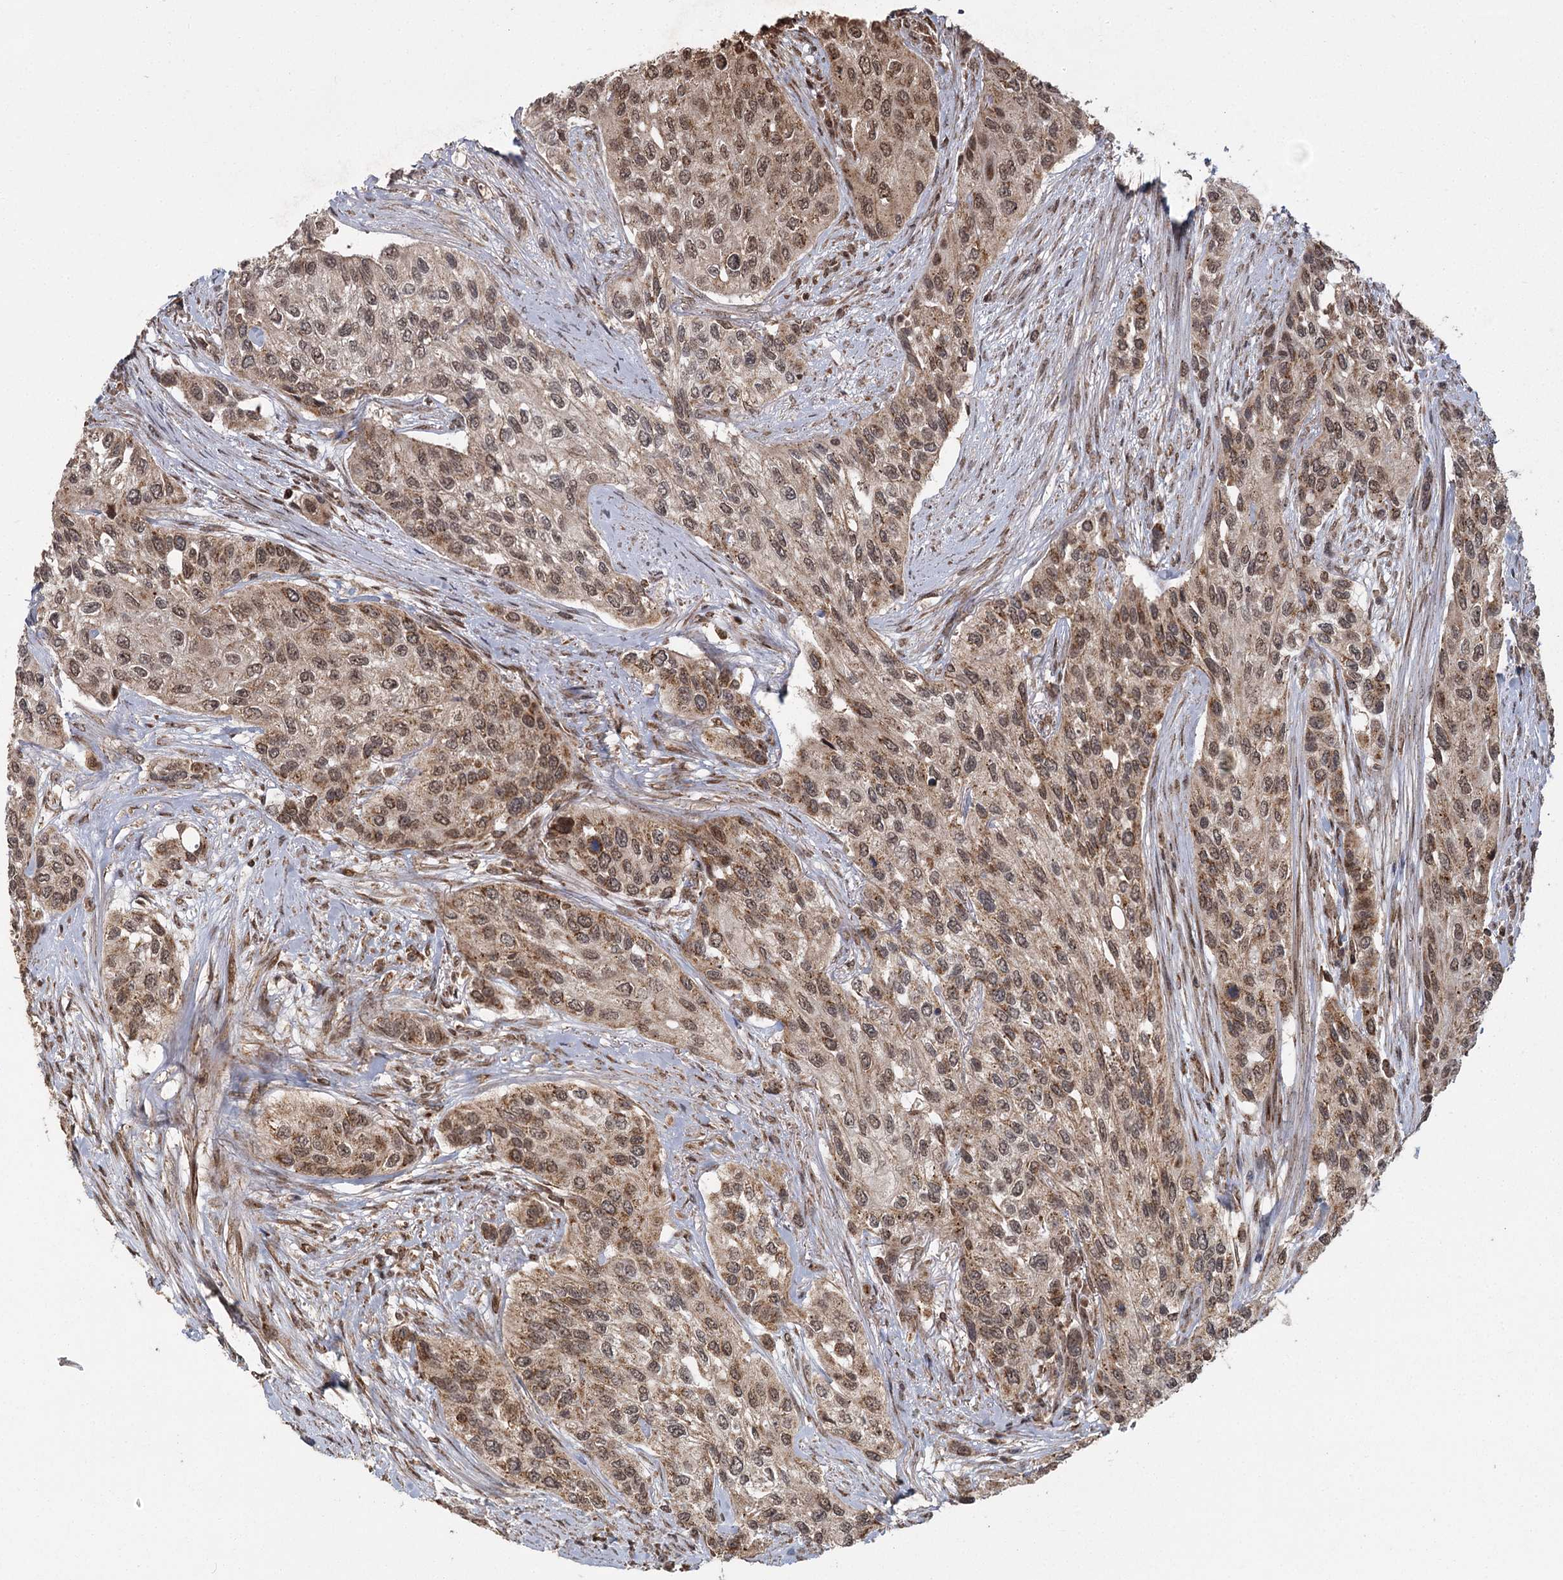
{"staining": {"intensity": "moderate", "quantity": "25%-75%", "location": "cytoplasmic/membranous"}, "tissue": "urothelial cancer", "cell_type": "Tumor cells", "image_type": "cancer", "snomed": [{"axis": "morphology", "description": "Normal tissue, NOS"}, {"axis": "morphology", "description": "Urothelial carcinoma, High grade"}, {"axis": "topography", "description": "Vascular tissue"}, {"axis": "topography", "description": "Urinary bladder"}], "caption": "Brown immunohistochemical staining in urothelial cancer demonstrates moderate cytoplasmic/membranous staining in approximately 25%-75% of tumor cells. The staining was performed using DAB to visualize the protein expression in brown, while the nuclei were stained in blue with hematoxylin (Magnification: 20x).", "gene": "MICU1", "patient": {"sex": "female", "age": 56}}